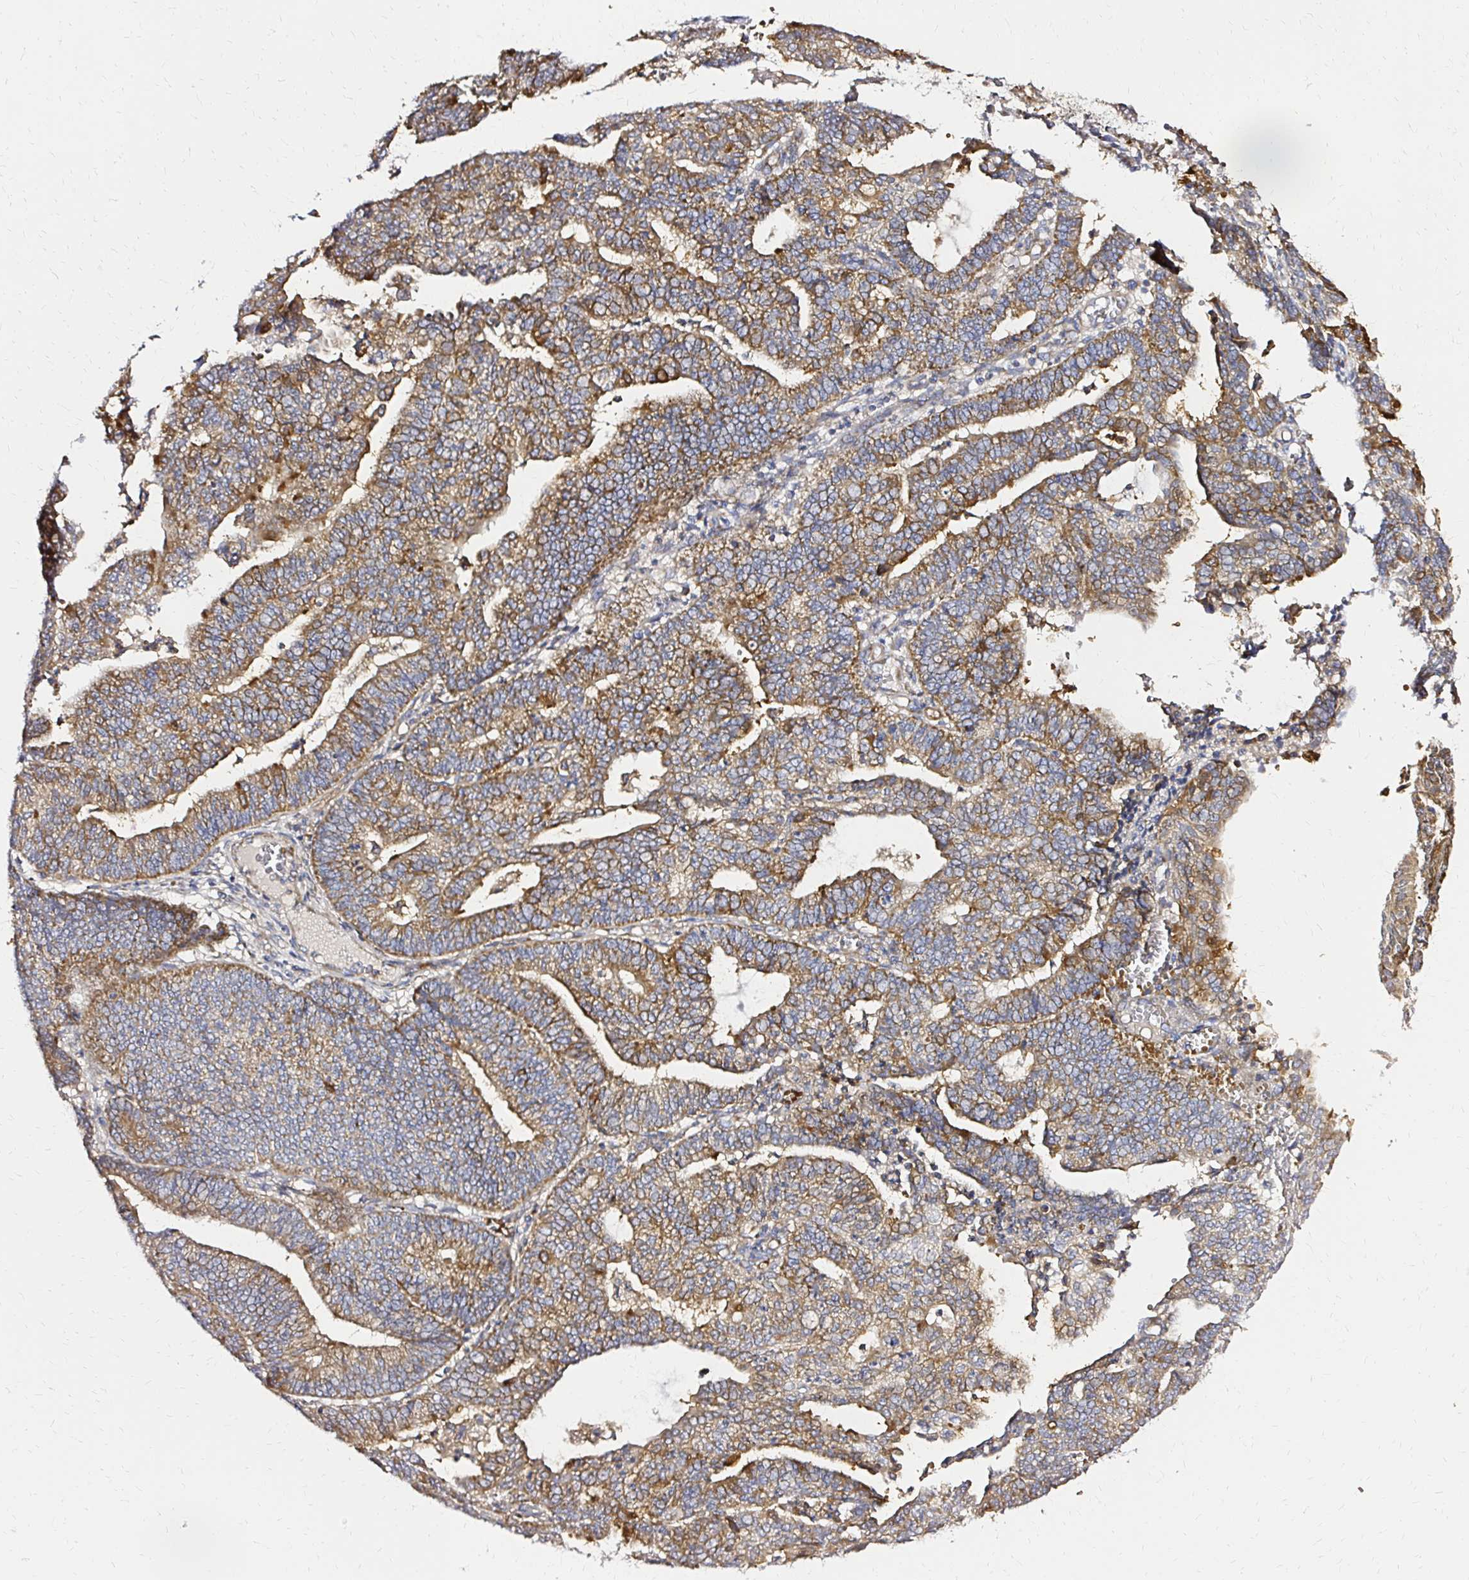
{"staining": {"intensity": "moderate", "quantity": ">75%", "location": "cytoplasmic/membranous"}, "tissue": "endometrial cancer", "cell_type": "Tumor cells", "image_type": "cancer", "snomed": [{"axis": "morphology", "description": "Adenocarcinoma, NOS"}, {"axis": "topography", "description": "Endometrium"}], "caption": "Immunohistochemistry (IHC) micrograph of human adenocarcinoma (endometrial) stained for a protein (brown), which exhibits medium levels of moderate cytoplasmic/membranous staining in approximately >75% of tumor cells.", "gene": "MRPL13", "patient": {"sex": "female", "age": 61}}